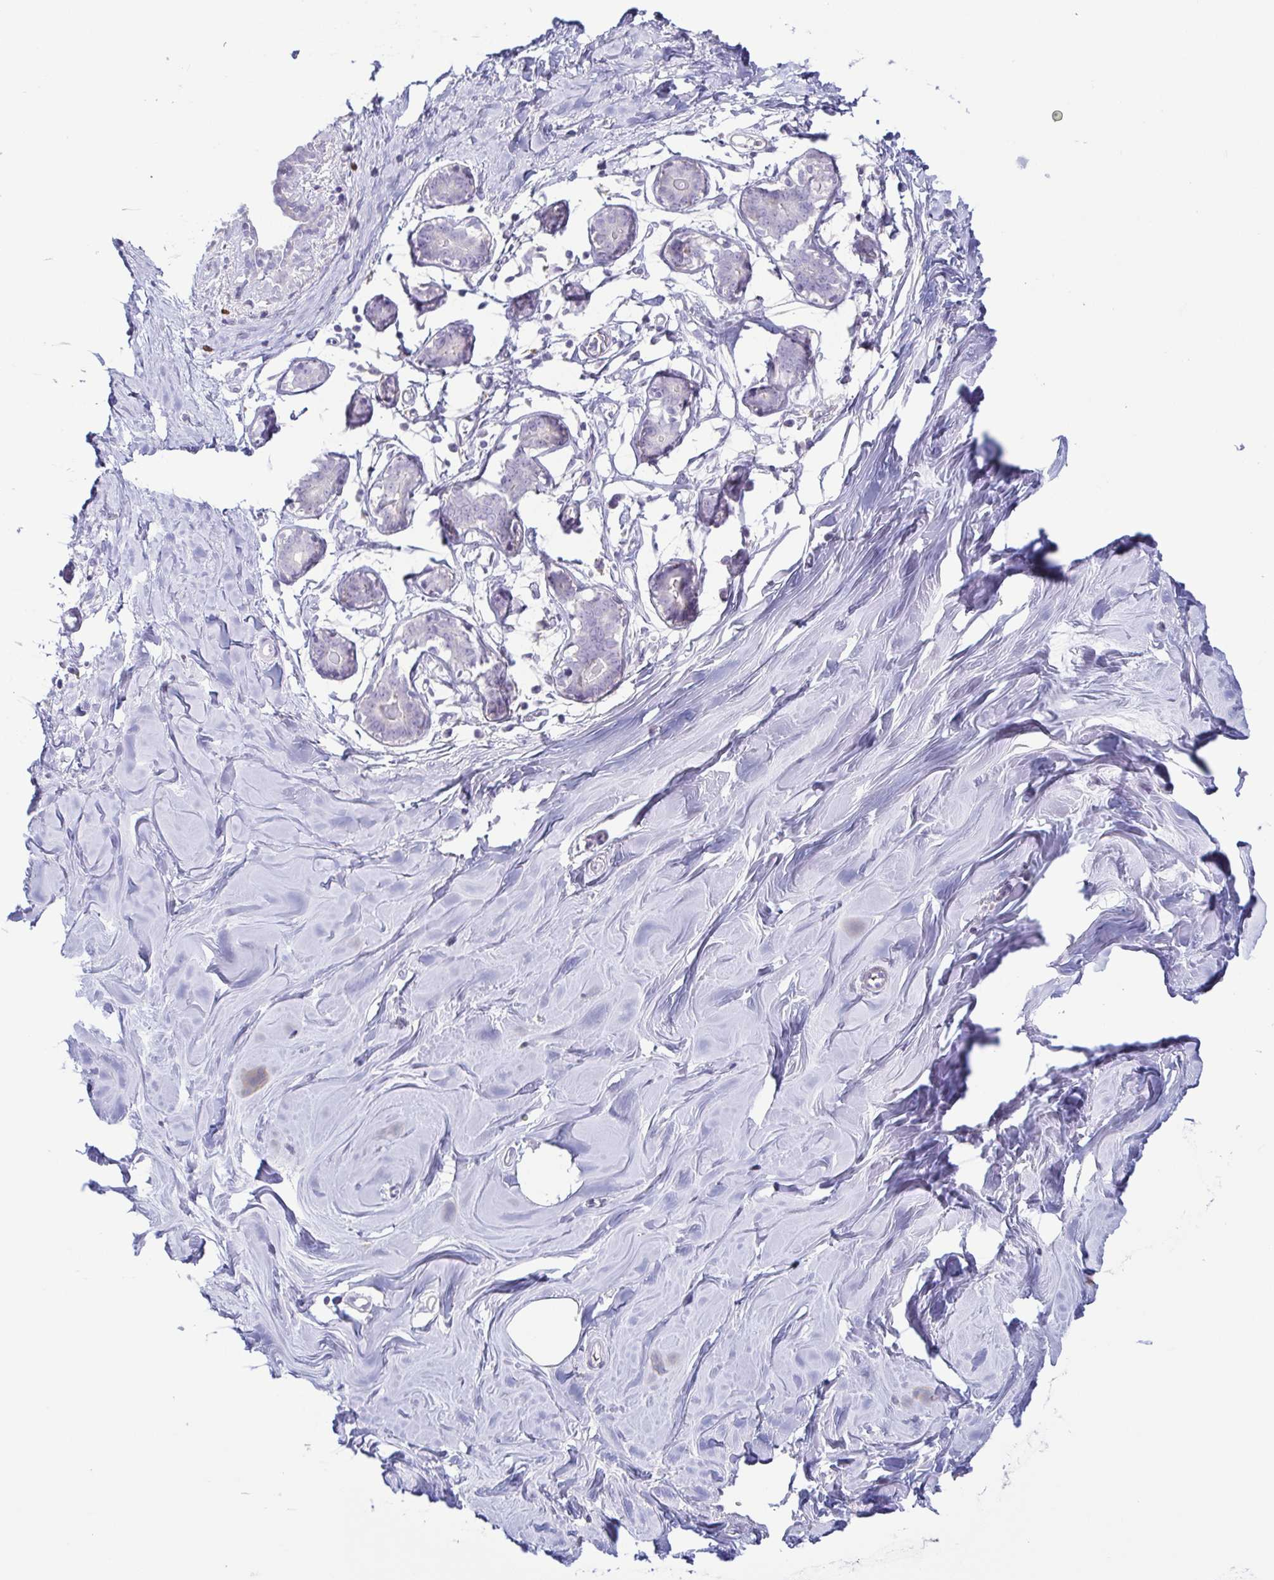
{"staining": {"intensity": "negative", "quantity": "none", "location": "none"}, "tissue": "breast", "cell_type": "Adipocytes", "image_type": "normal", "snomed": [{"axis": "morphology", "description": "Normal tissue, NOS"}, {"axis": "topography", "description": "Breast"}], "caption": "DAB (3,3'-diaminobenzidine) immunohistochemical staining of normal breast shows no significant positivity in adipocytes.", "gene": "ATP6V1G2", "patient": {"sex": "female", "age": 27}}